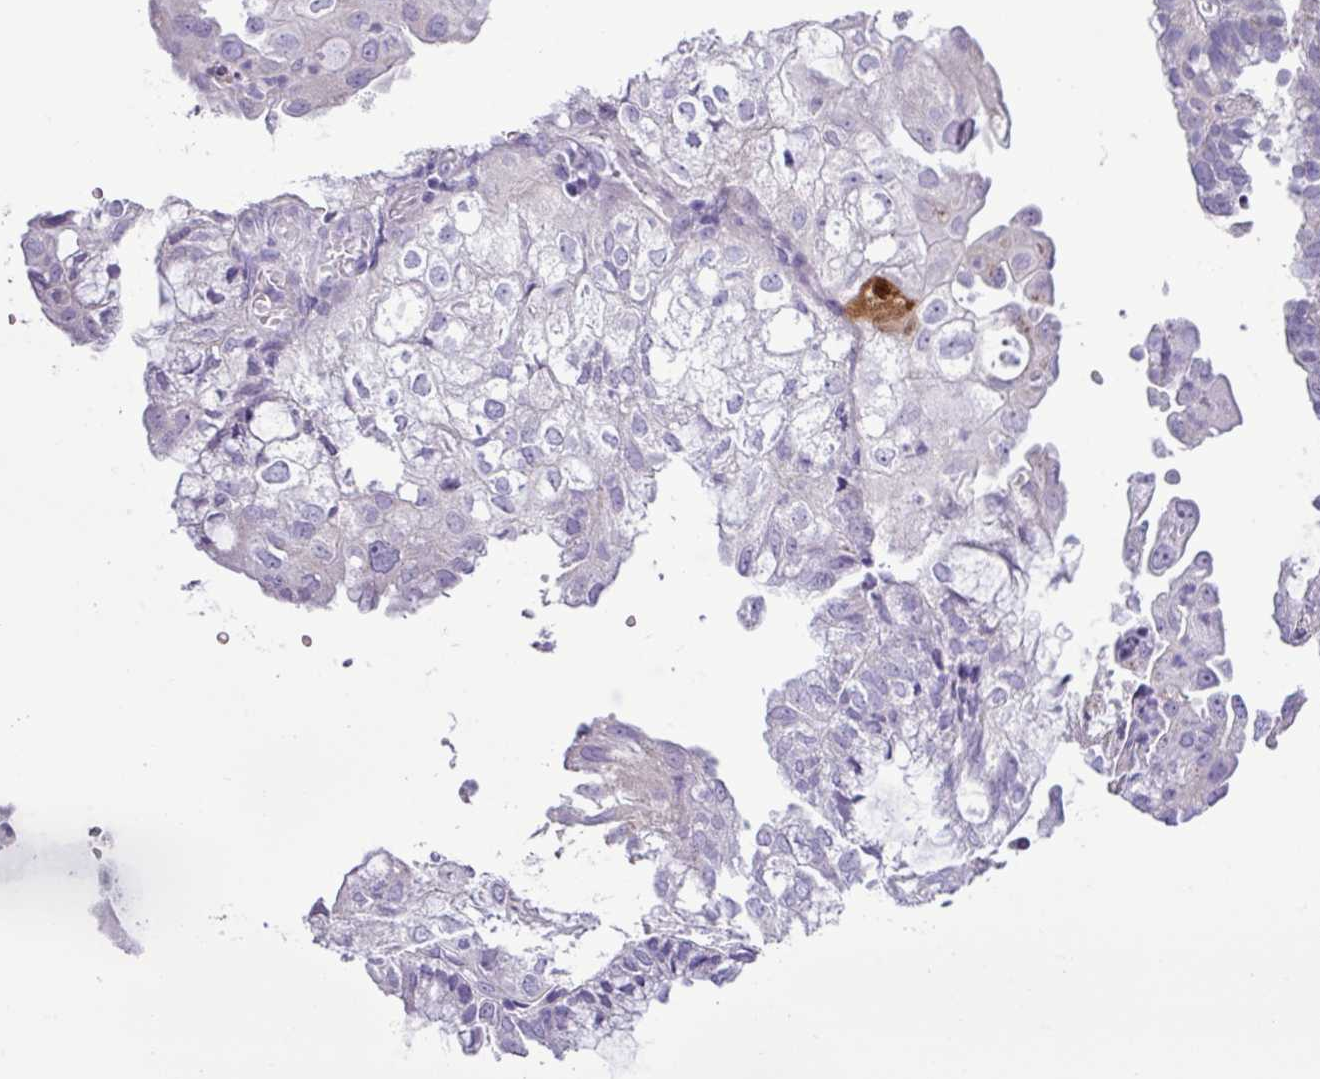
{"staining": {"intensity": "negative", "quantity": "none", "location": "none"}, "tissue": "endometrial cancer", "cell_type": "Tumor cells", "image_type": "cancer", "snomed": [{"axis": "morphology", "description": "Adenocarcinoma, NOS"}, {"axis": "topography", "description": "Endometrium"}], "caption": "Immunohistochemistry (IHC) photomicrograph of endometrial adenocarcinoma stained for a protein (brown), which reveals no staining in tumor cells.", "gene": "ALDH3A1", "patient": {"sex": "female", "age": 81}}